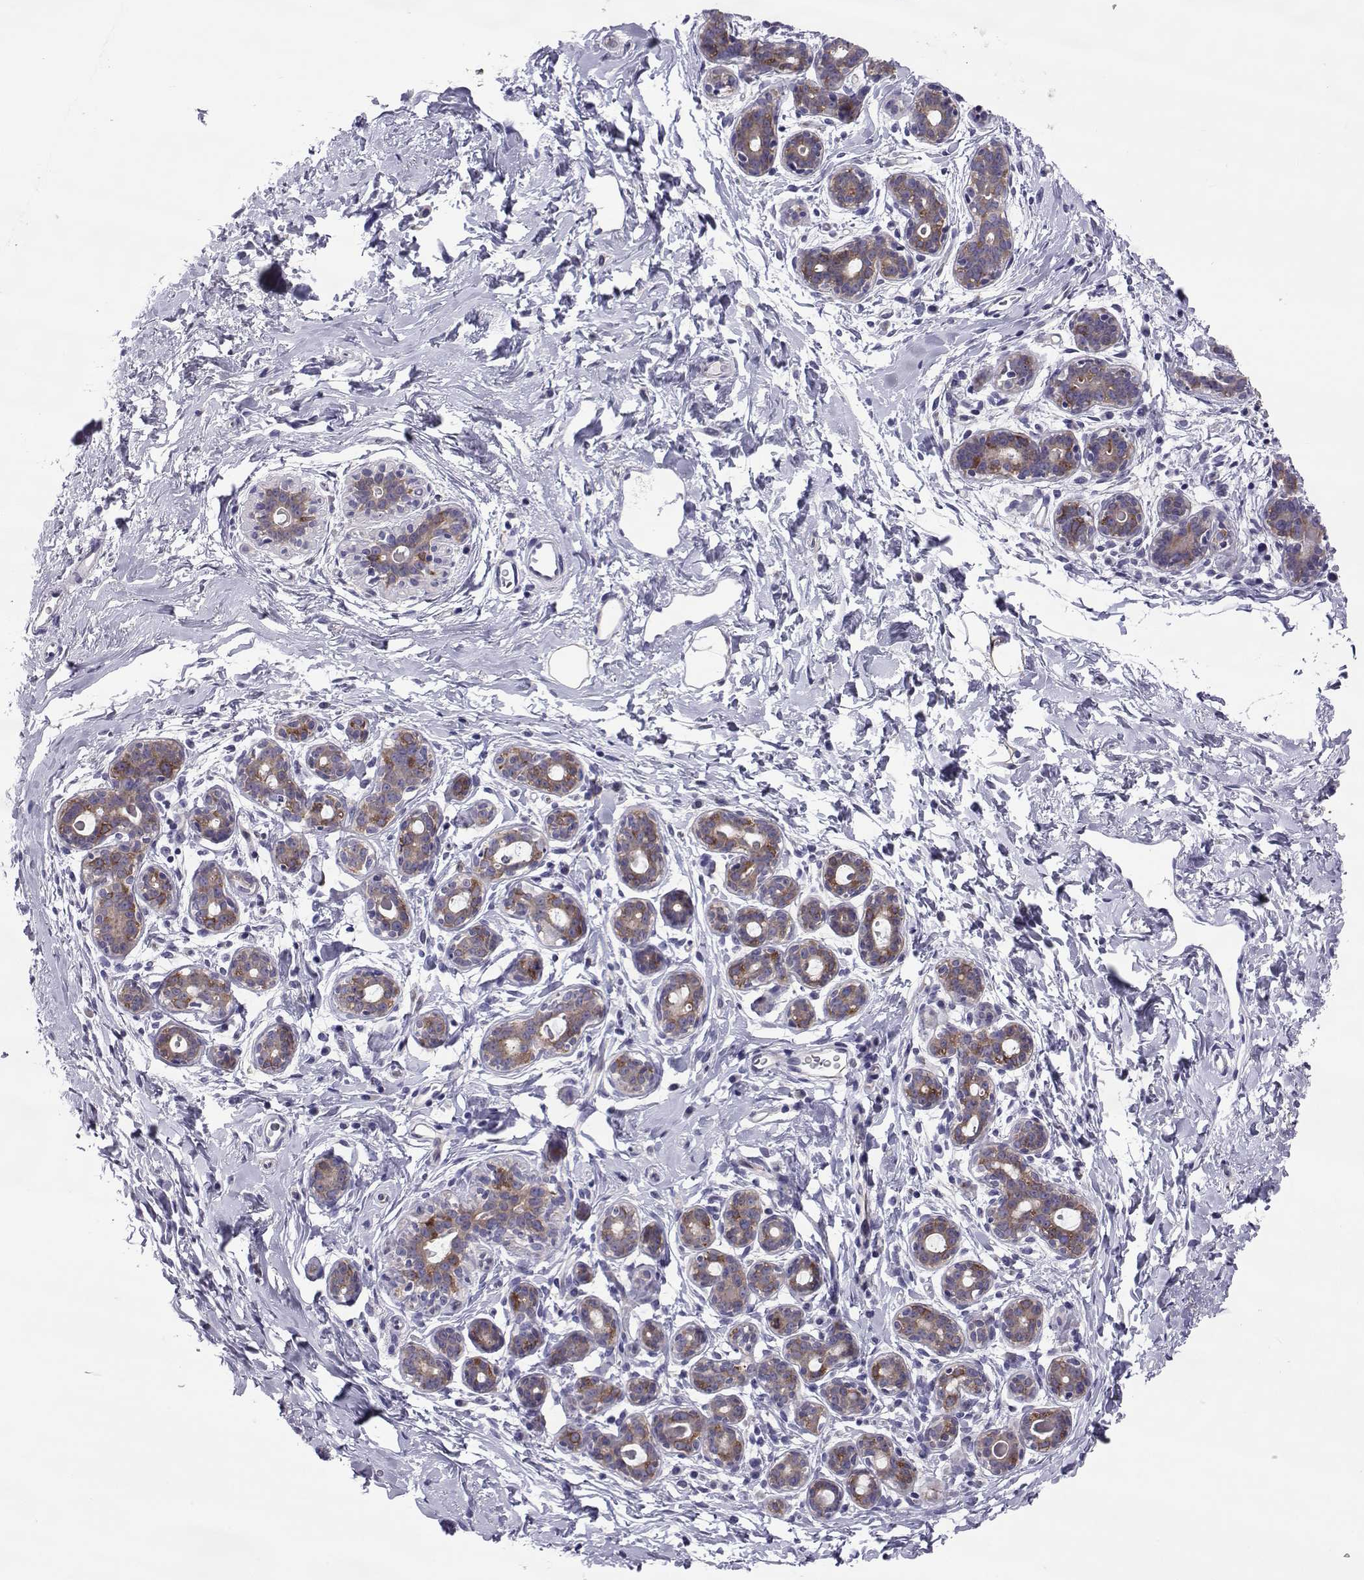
{"staining": {"intensity": "negative", "quantity": "none", "location": "none"}, "tissue": "breast", "cell_type": "Adipocytes", "image_type": "normal", "snomed": [{"axis": "morphology", "description": "Normal tissue, NOS"}, {"axis": "topography", "description": "Breast"}], "caption": "Image shows no protein expression in adipocytes of normal breast. Nuclei are stained in blue.", "gene": "COL22A1", "patient": {"sex": "female", "age": 43}}